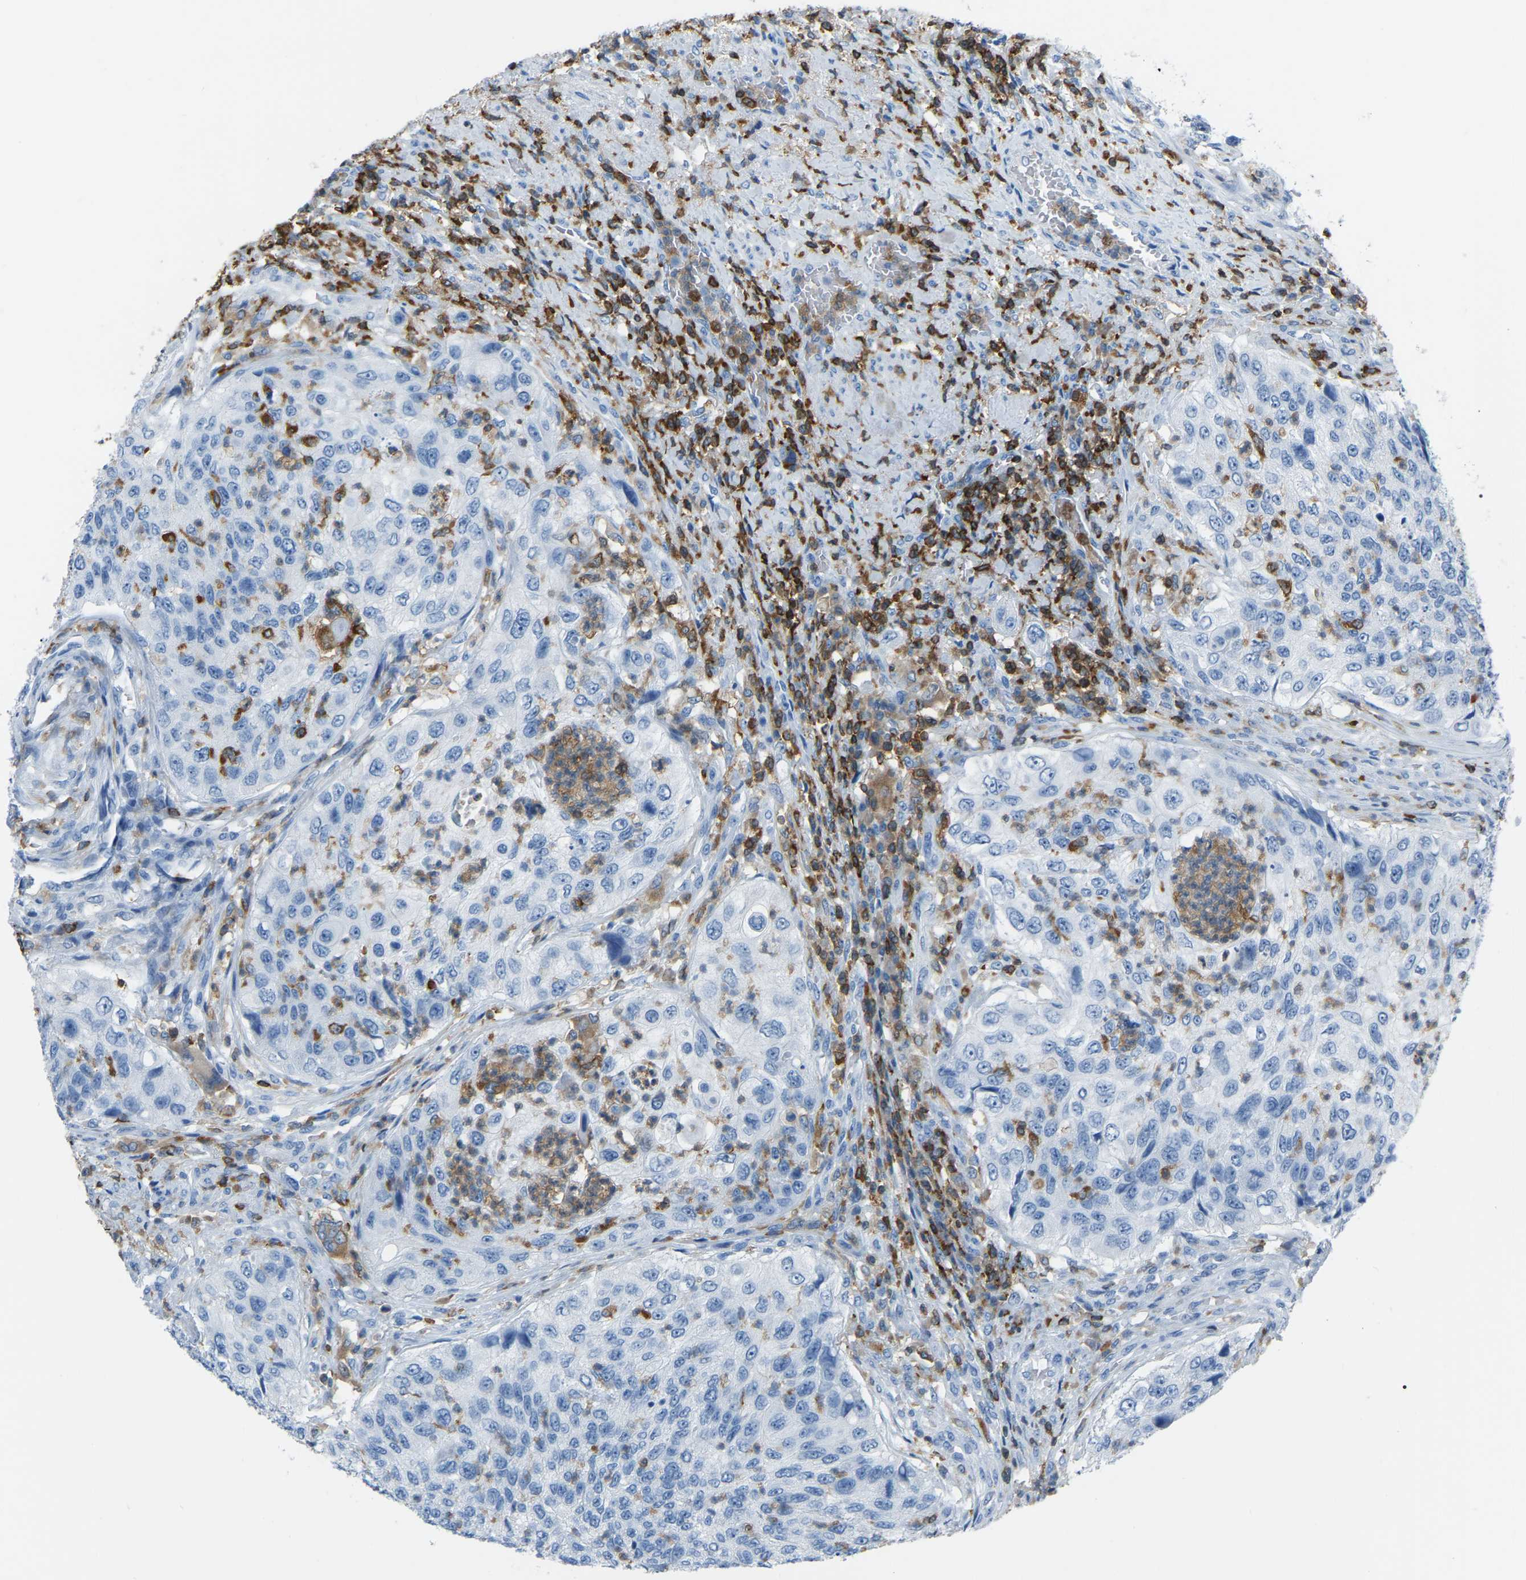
{"staining": {"intensity": "negative", "quantity": "none", "location": "none"}, "tissue": "urothelial cancer", "cell_type": "Tumor cells", "image_type": "cancer", "snomed": [{"axis": "morphology", "description": "Urothelial carcinoma, High grade"}, {"axis": "topography", "description": "Urinary bladder"}], "caption": "An image of urothelial carcinoma (high-grade) stained for a protein demonstrates no brown staining in tumor cells.", "gene": "ARHGAP45", "patient": {"sex": "female", "age": 60}}